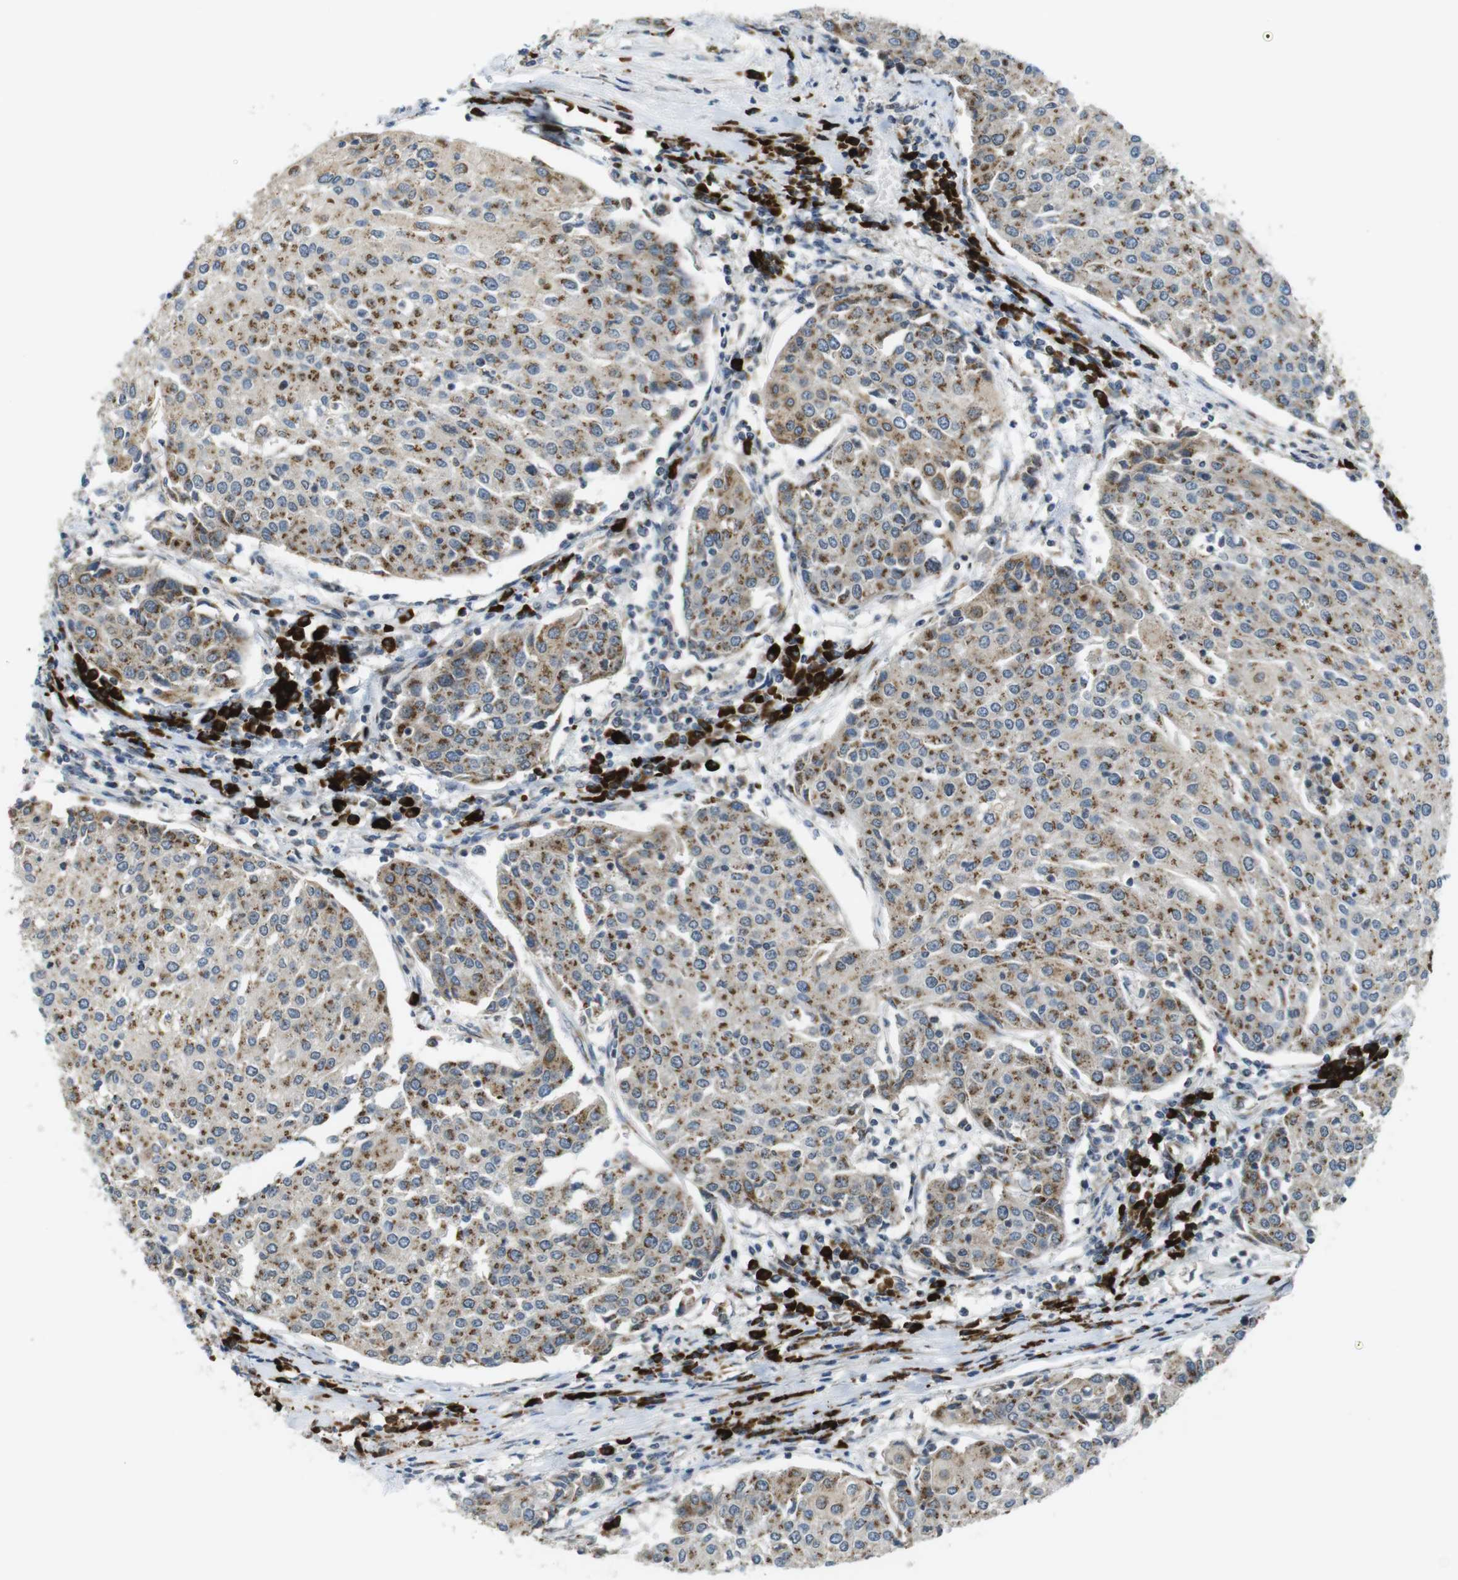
{"staining": {"intensity": "moderate", "quantity": ">75%", "location": "cytoplasmic/membranous"}, "tissue": "urothelial cancer", "cell_type": "Tumor cells", "image_type": "cancer", "snomed": [{"axis": "morphology", "description": "Urothelial carcinoma, High grade"}, {"axis": "topography", "description": "Urinary bladder"}], "caption": "DAB (3,3'-diaminobenzidine) immunohistochemical staining of urothelial cancer shows moderate cytoplasmic/membranous protein staining in approximately >75% of tumor cells. (DAB (3,3'-diaminobenzidine) = brown stain, brightfield microscopy at high magnification).", "gene": "ZFPL1", "patient": {"sex": "female", "age": 85}}